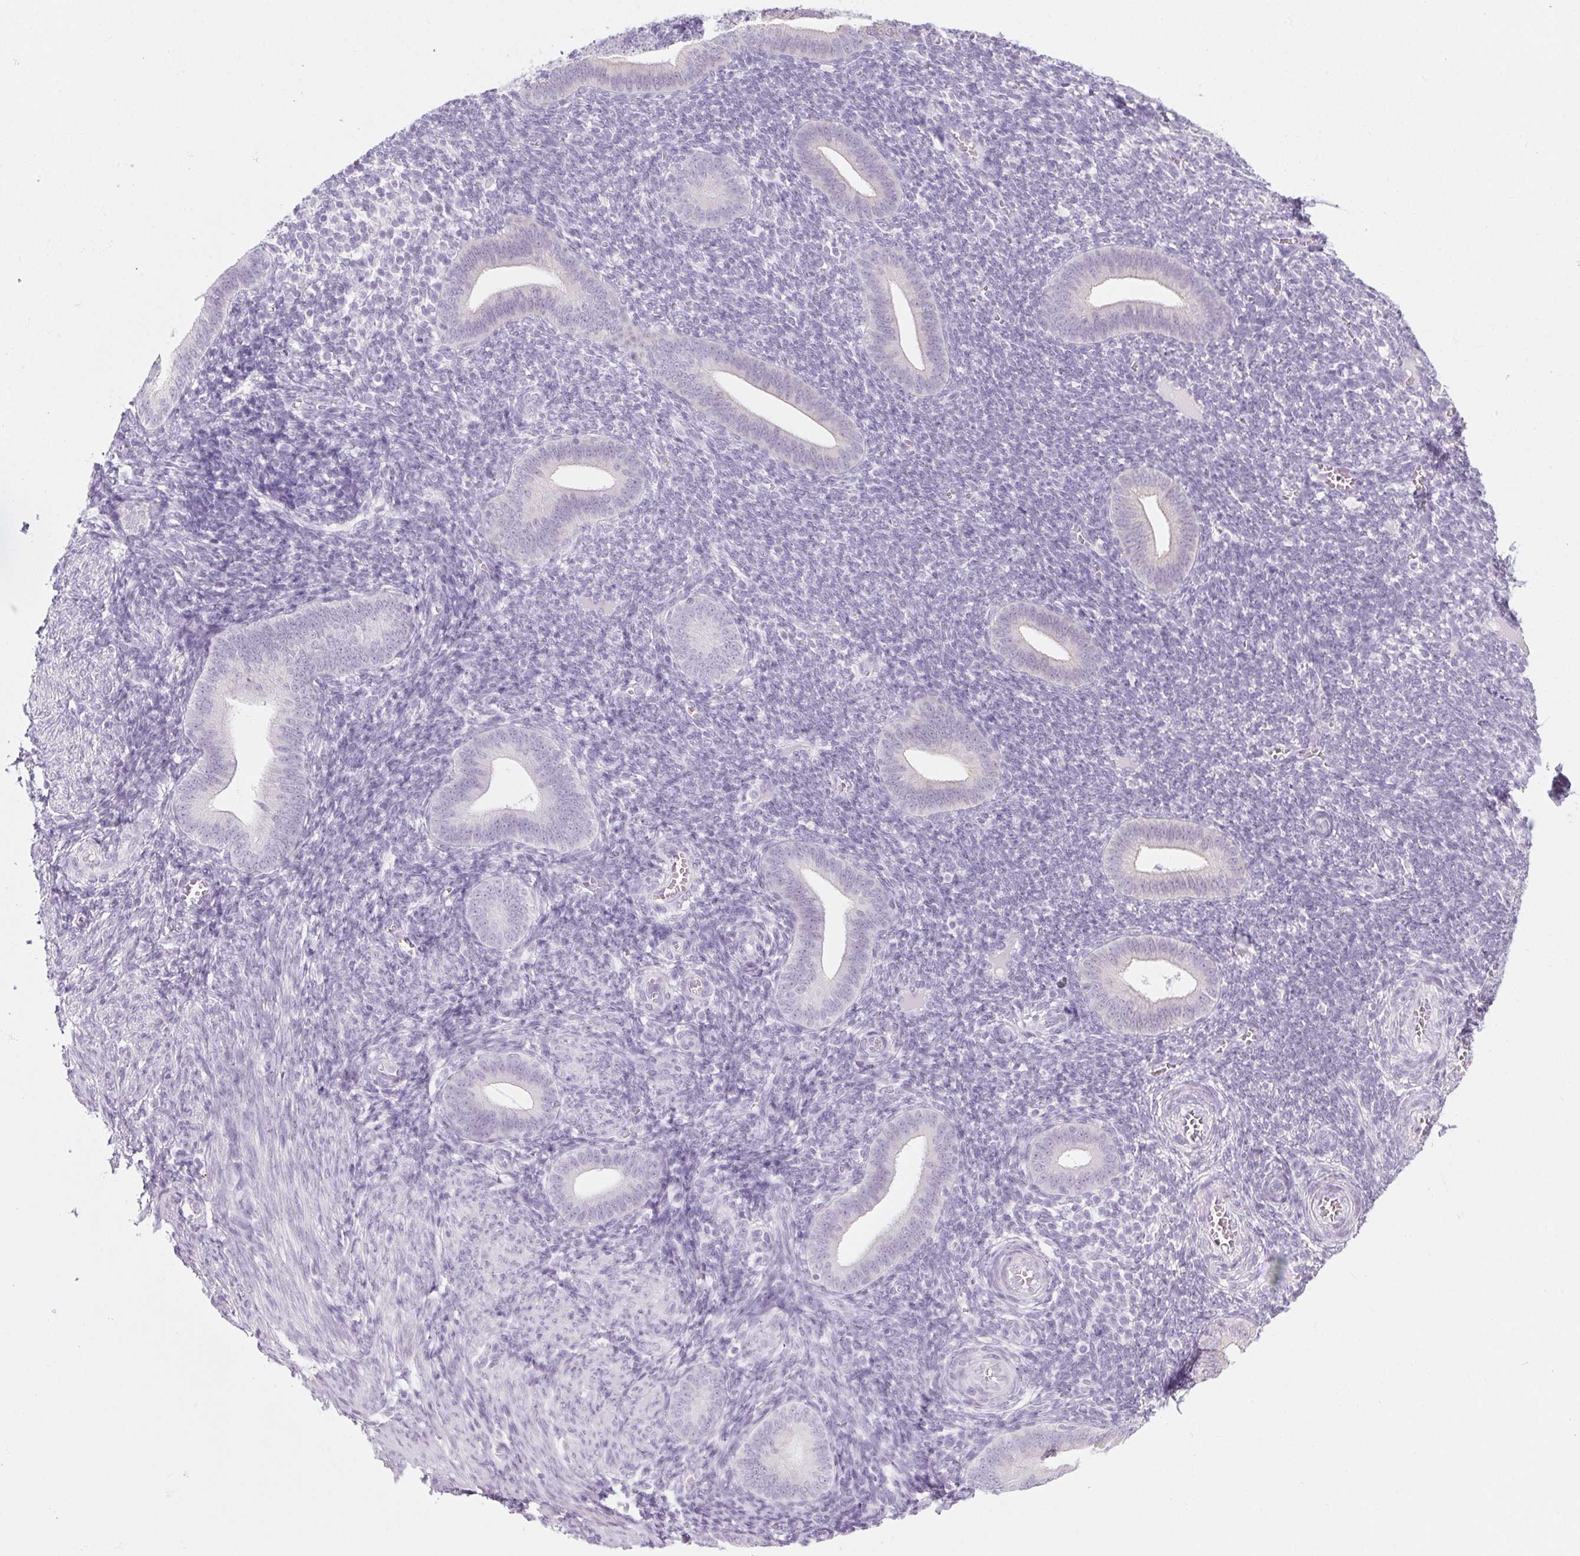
{"staining": {"intensity": "negative", "quantity": "none", "location": "none"}, "tissue": "endometrium", "cell_type": "Cells in endometrial stroma", "image_type": "normal", "snomed": [{"axis": "morphology", "description": "Normal tissue, NOS"}, {"axis": "topography", "description": "Endometrium"}], "caption": "This is an immunohistochemistry histopathology image of benign endometrium. There is no positivity in cells in endometrial stroma.", "gene": "RPTN", "patient": {"sex": "female", "age": 25}}